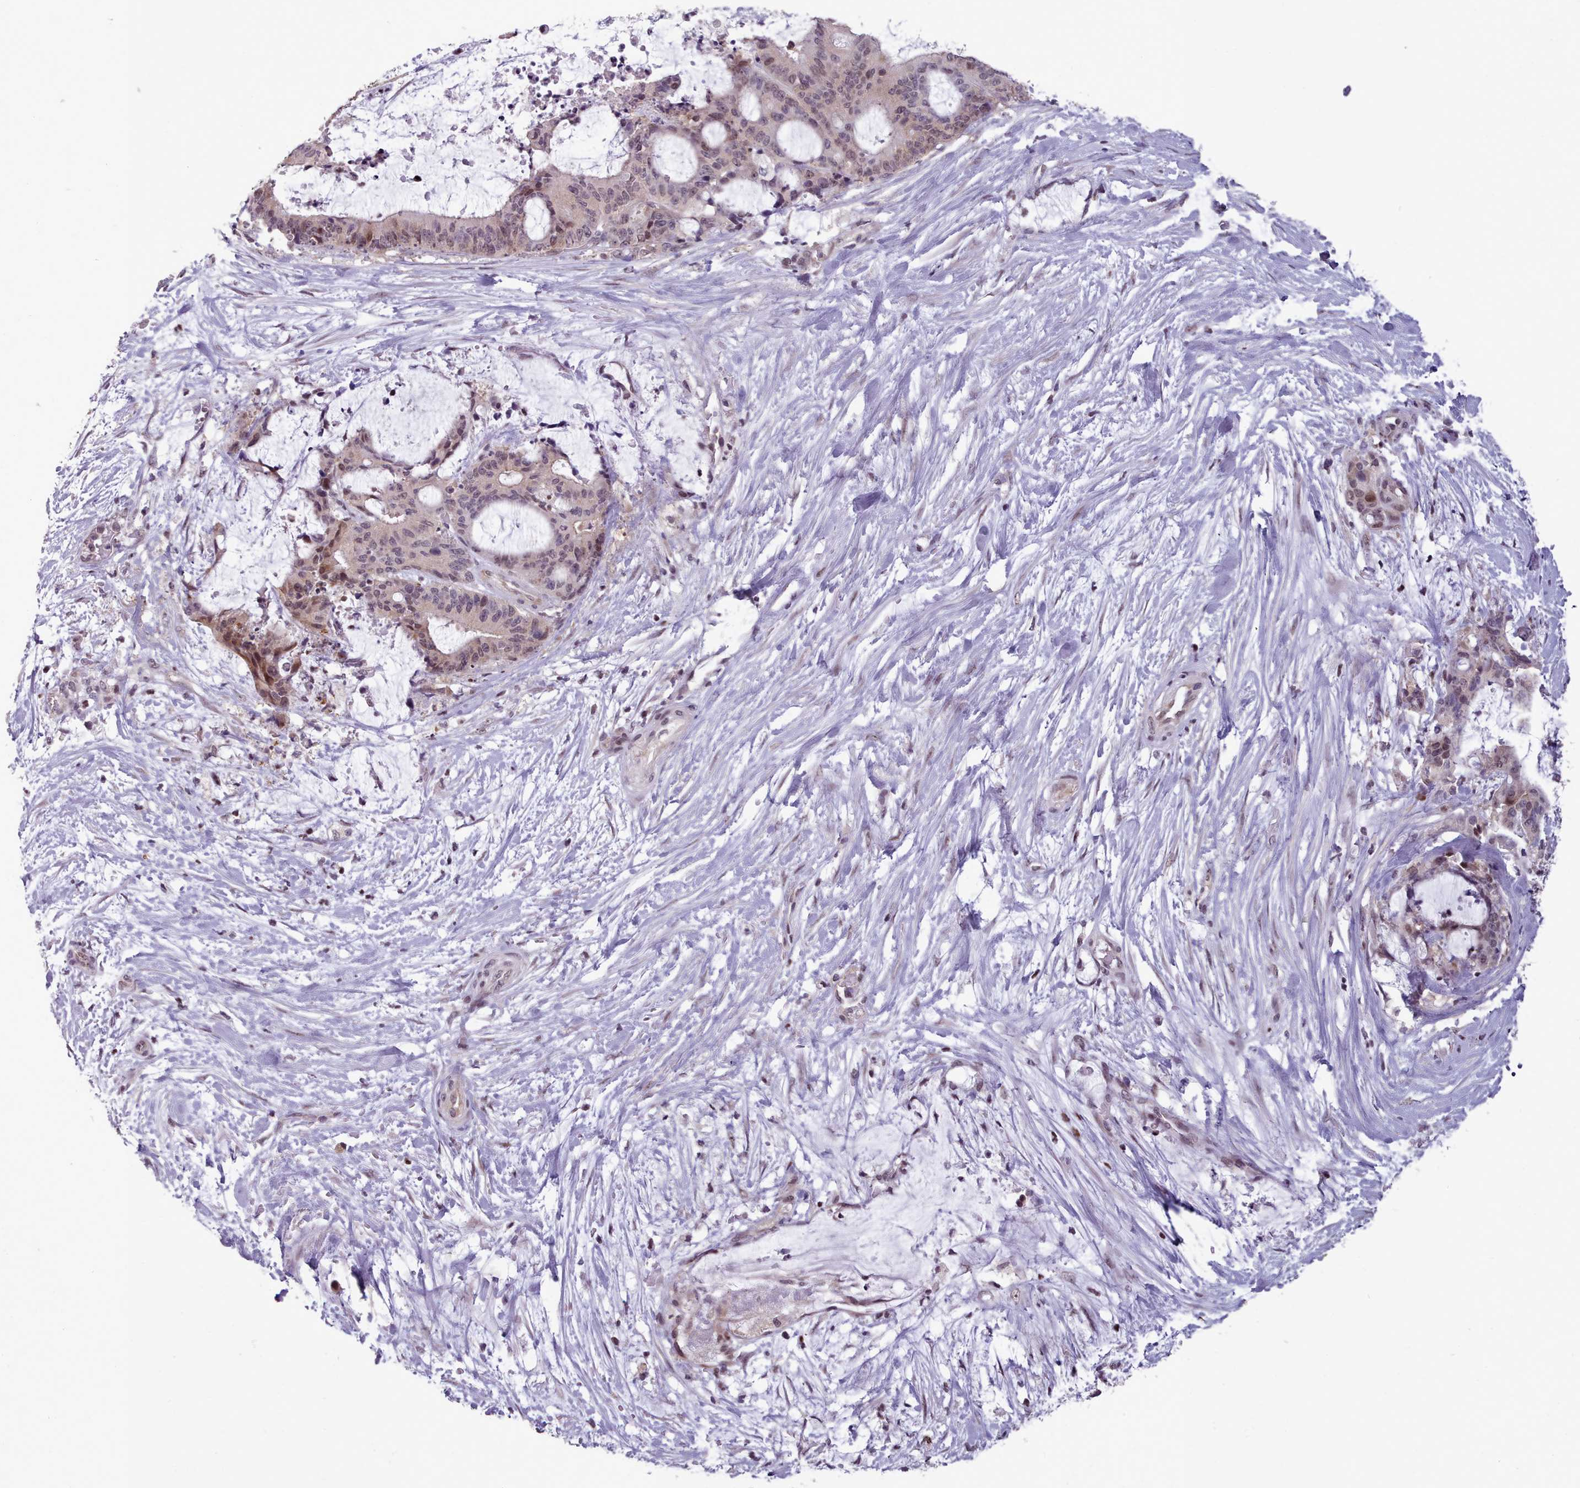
{"staining": {"intensity": "weak", "quantity": "<25%", "location": "nuclear"}, "tissue": "liver cancer", "cell_type": "Tumor cells", "image_type": "cancer", "snomed": [{"axis": "morphology", "description": "Normal tissue, NOS"}, {"axis": "morphology", "description": "Cholangiocarcinoma"}, {"axis": "topography", "description": "Liver"}, {"axis": "topography", "description": "Peripheral nerve tissue"}], "caption": "High magnification brightfield microscopy of liver cholangiocarcinoma stained with DAB (3,3'-diaminobenzidine) (brown) and counterstained with hematoxylin (blue): tumor cells show no significant expression.", "gene": "ENSA", "patient": {"sex": "female", "age": 73}}